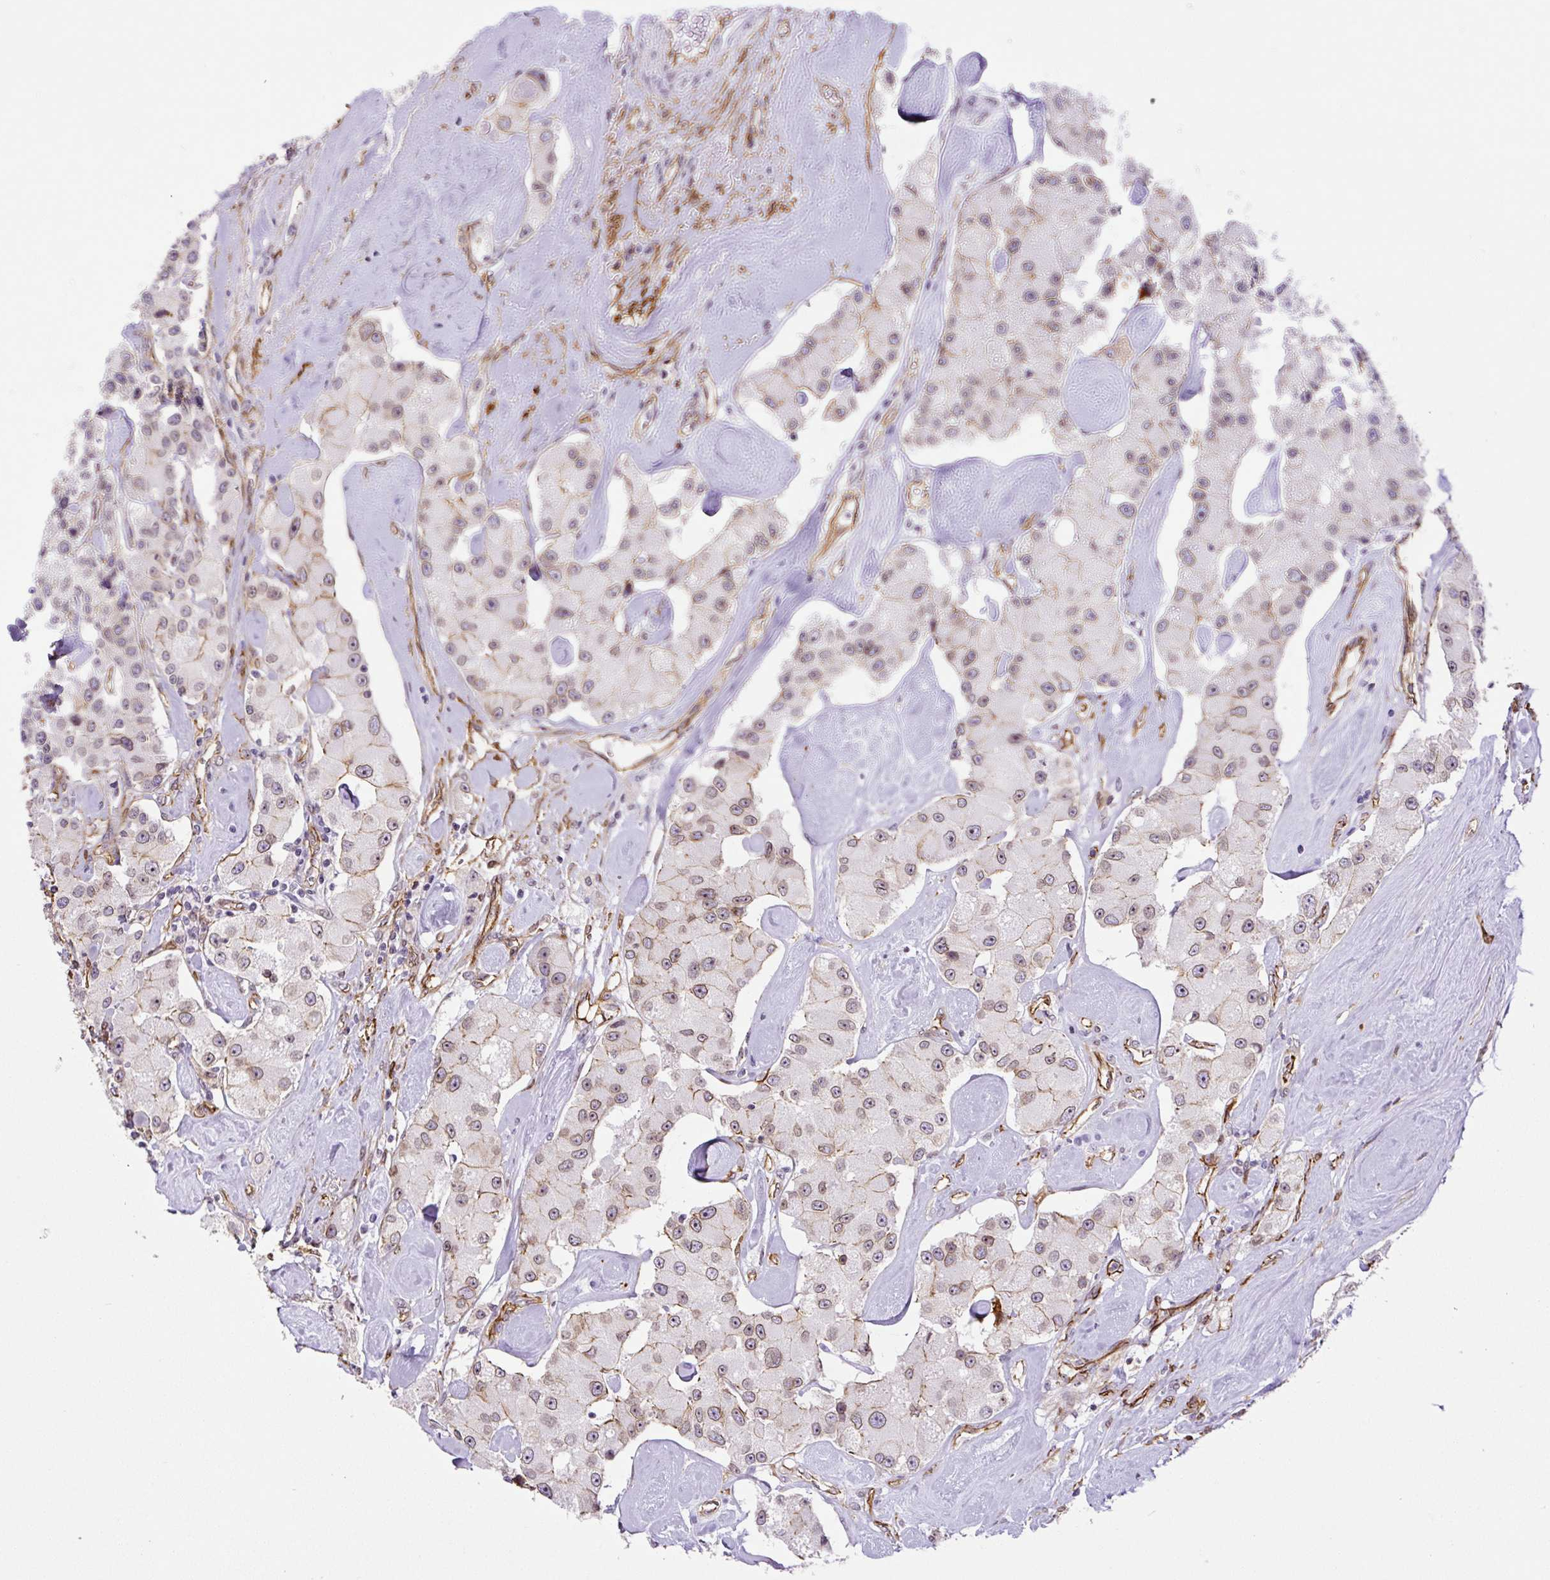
{"staining": {"intensity": "weak", "quantity": ">75%", "location": "cytoplasmic/membranous"}, "tissue": "carcinoid", "cell_type": "Tumor cells", "image_type": "cancer", "snomed": [{"axis": "morphology", "description": "Carcinoid, malignant, NOS"}, {"axis": "topography", "description": "Pancreas"}], "caption": "A photomicrograph of human carcinoid stained for a protein demonstrates weak cytoplasmic/membranous brown staining in tumor cells.", "gene": "MYO5C", "patient": {"sex": "male", "age": 41}}